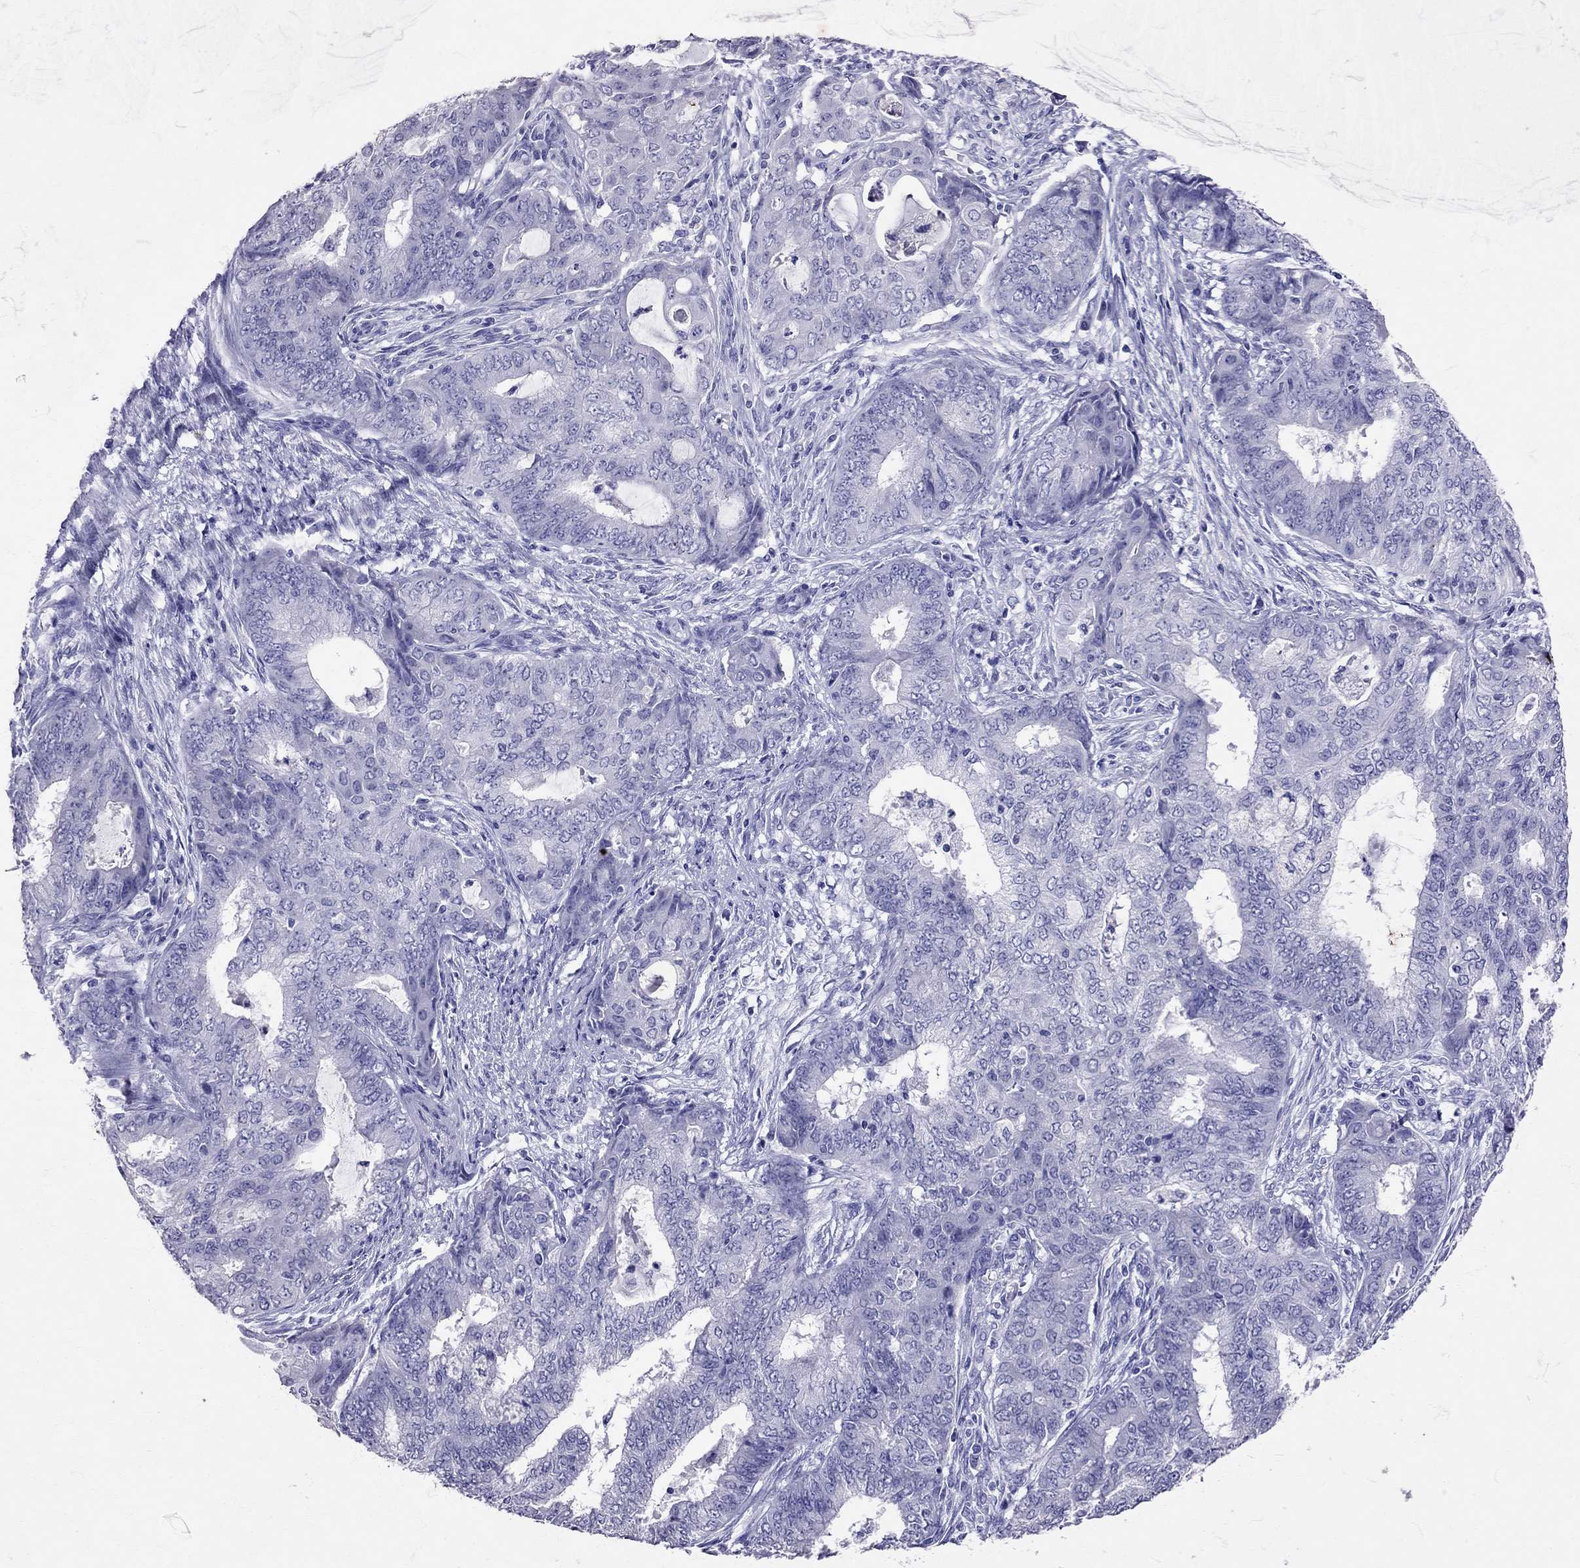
{"staining": {"intensity": "negative", "quantity": "none", "location": "none"}, "tissue": "endometrial cancer", "cell_type": "Tumor cells", "image_type": "cancer", "snomed": [{"axis": "morphology", "description": "Adenocarcinoma, NOS"}, {"axis": "topography", "description": "Endometrium"}], "caption": "Tumor cells show no significant expression in adenocarcinoma (endometrial).", "gene": "AVP", "patient": {"sex": "female", "age": 62}}